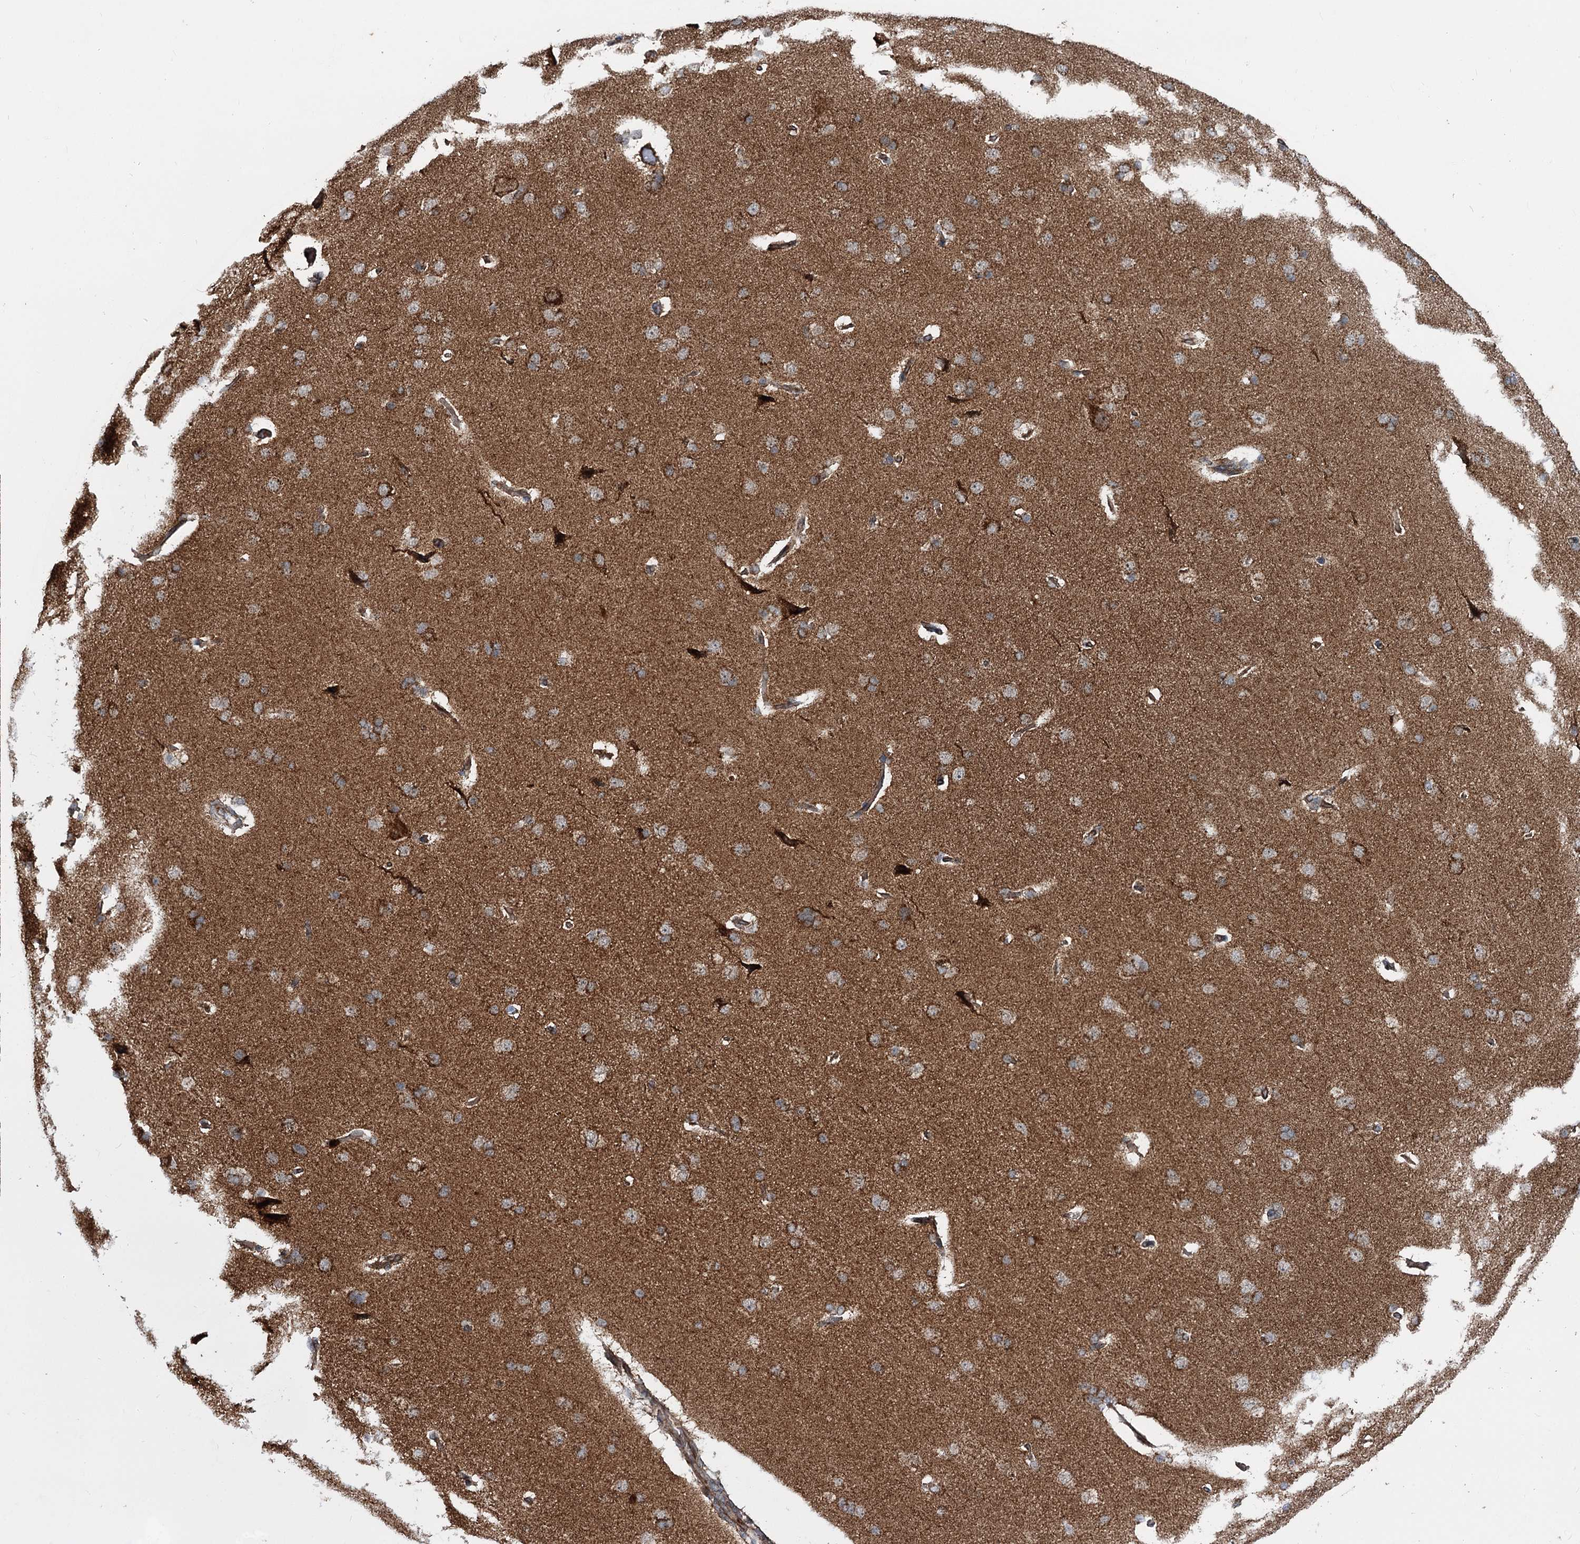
{"staining": {"intensity": "strong", "quantity": ">75%", "location": "cytoplasmic/membranous"}, "tissue": "cerebral cortex", "cell_type": "Endothelial cells", "image_type": "normal", "snomed": [{"axis": "morphology", "description": "Normal tissue, NOS"}, {"axis": "topography", "description": "Cerebral cortex"}], "caption": "Immunohistochemistry (IHC) staining of normal cerebral cortex, which shows high levels of strong cytoplasmic/membranous staining in approximately >75% of endothelial cells indicating strong cytoplasmic/membranous protein staining. The staining was performed using DAB (brown) for protein detection and nuclei were counterstained in hematoxylin (blue).", "gene": "FGFR1OP2", "patient": {"sex": "male", "age": 62}}